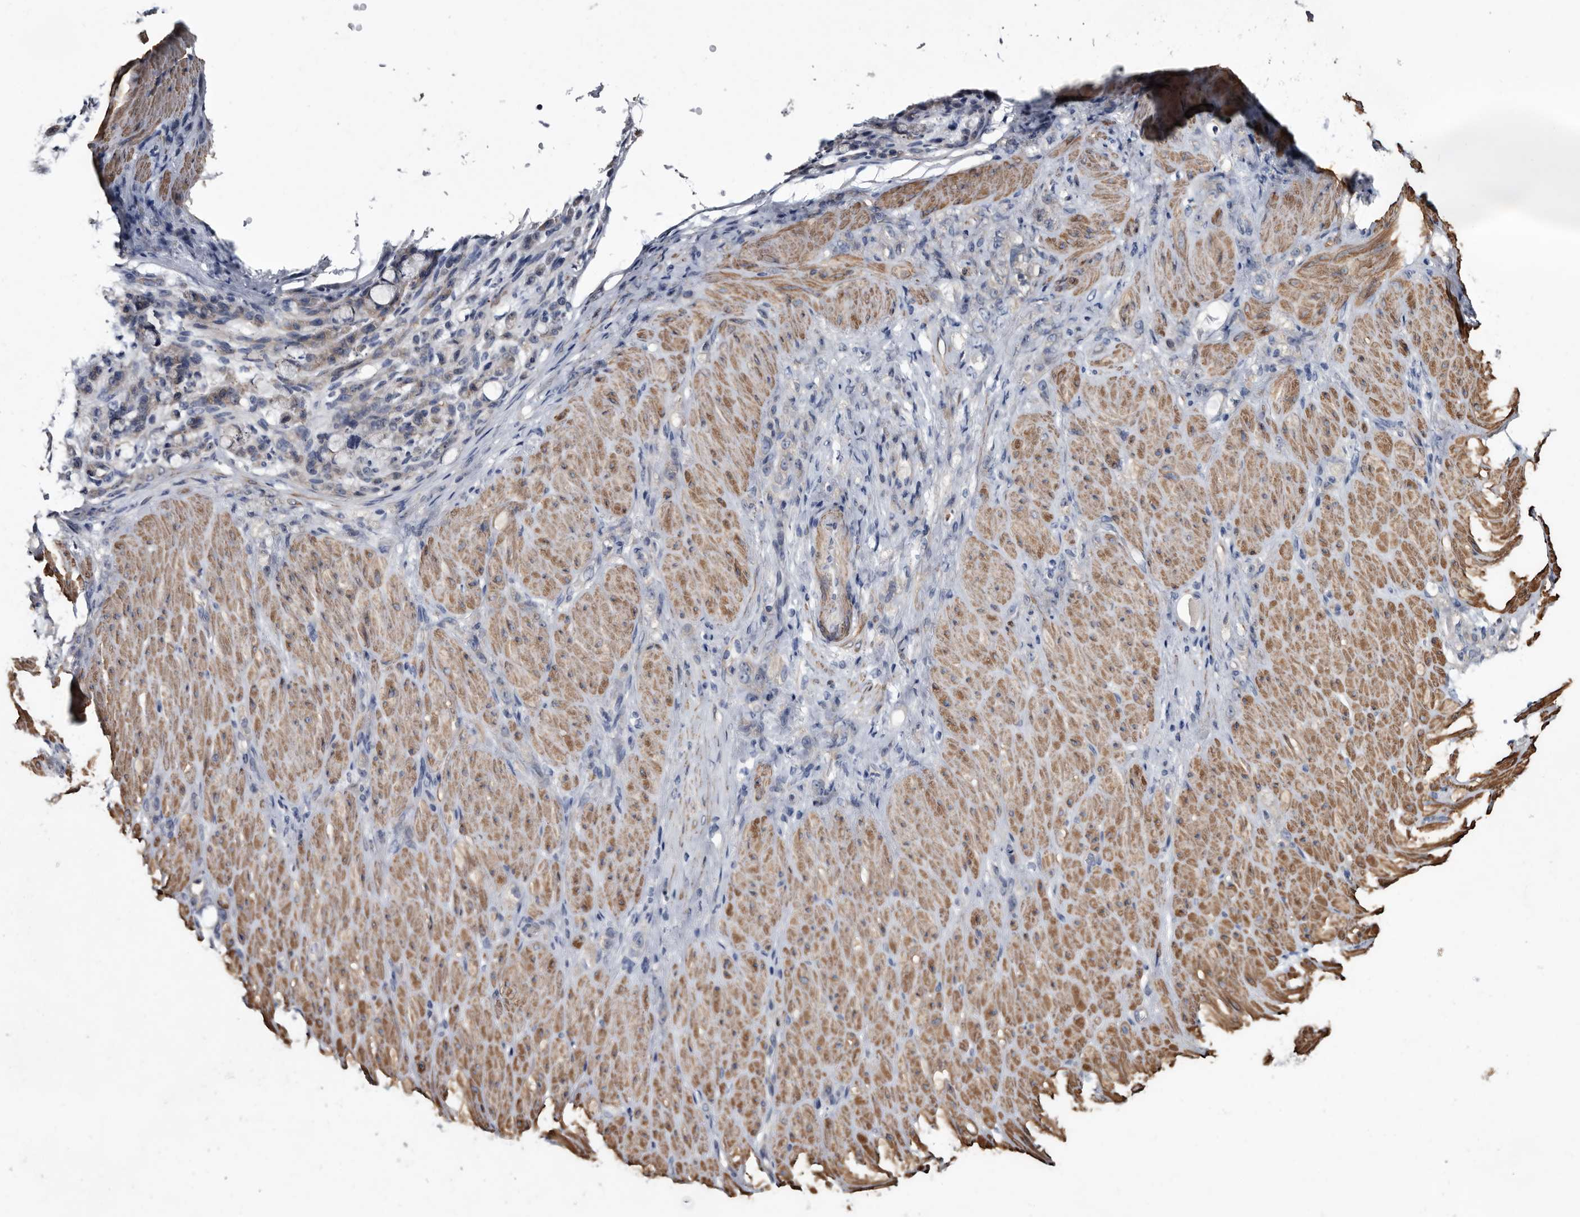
{"staining": {"intensity": "negative", "quantity": "none", "location": "none"}, "tissue": "stomach cancer", "cell_type": "Tumor cells", "image_type": "cancer", "snomed": [{"axis": "morphology", "description": "Normal tissue, NOS"}, {"axis": "morphology", "description": "Adenocarcinoma, NOS"}, {"axis": "topography", "description": "Stomach"}], "caption": "Tumor cells show no significant staining in adenocarcinoma (stomach).", "gene": "IARS1", "patient": {"sex": "male", "age": 82}}